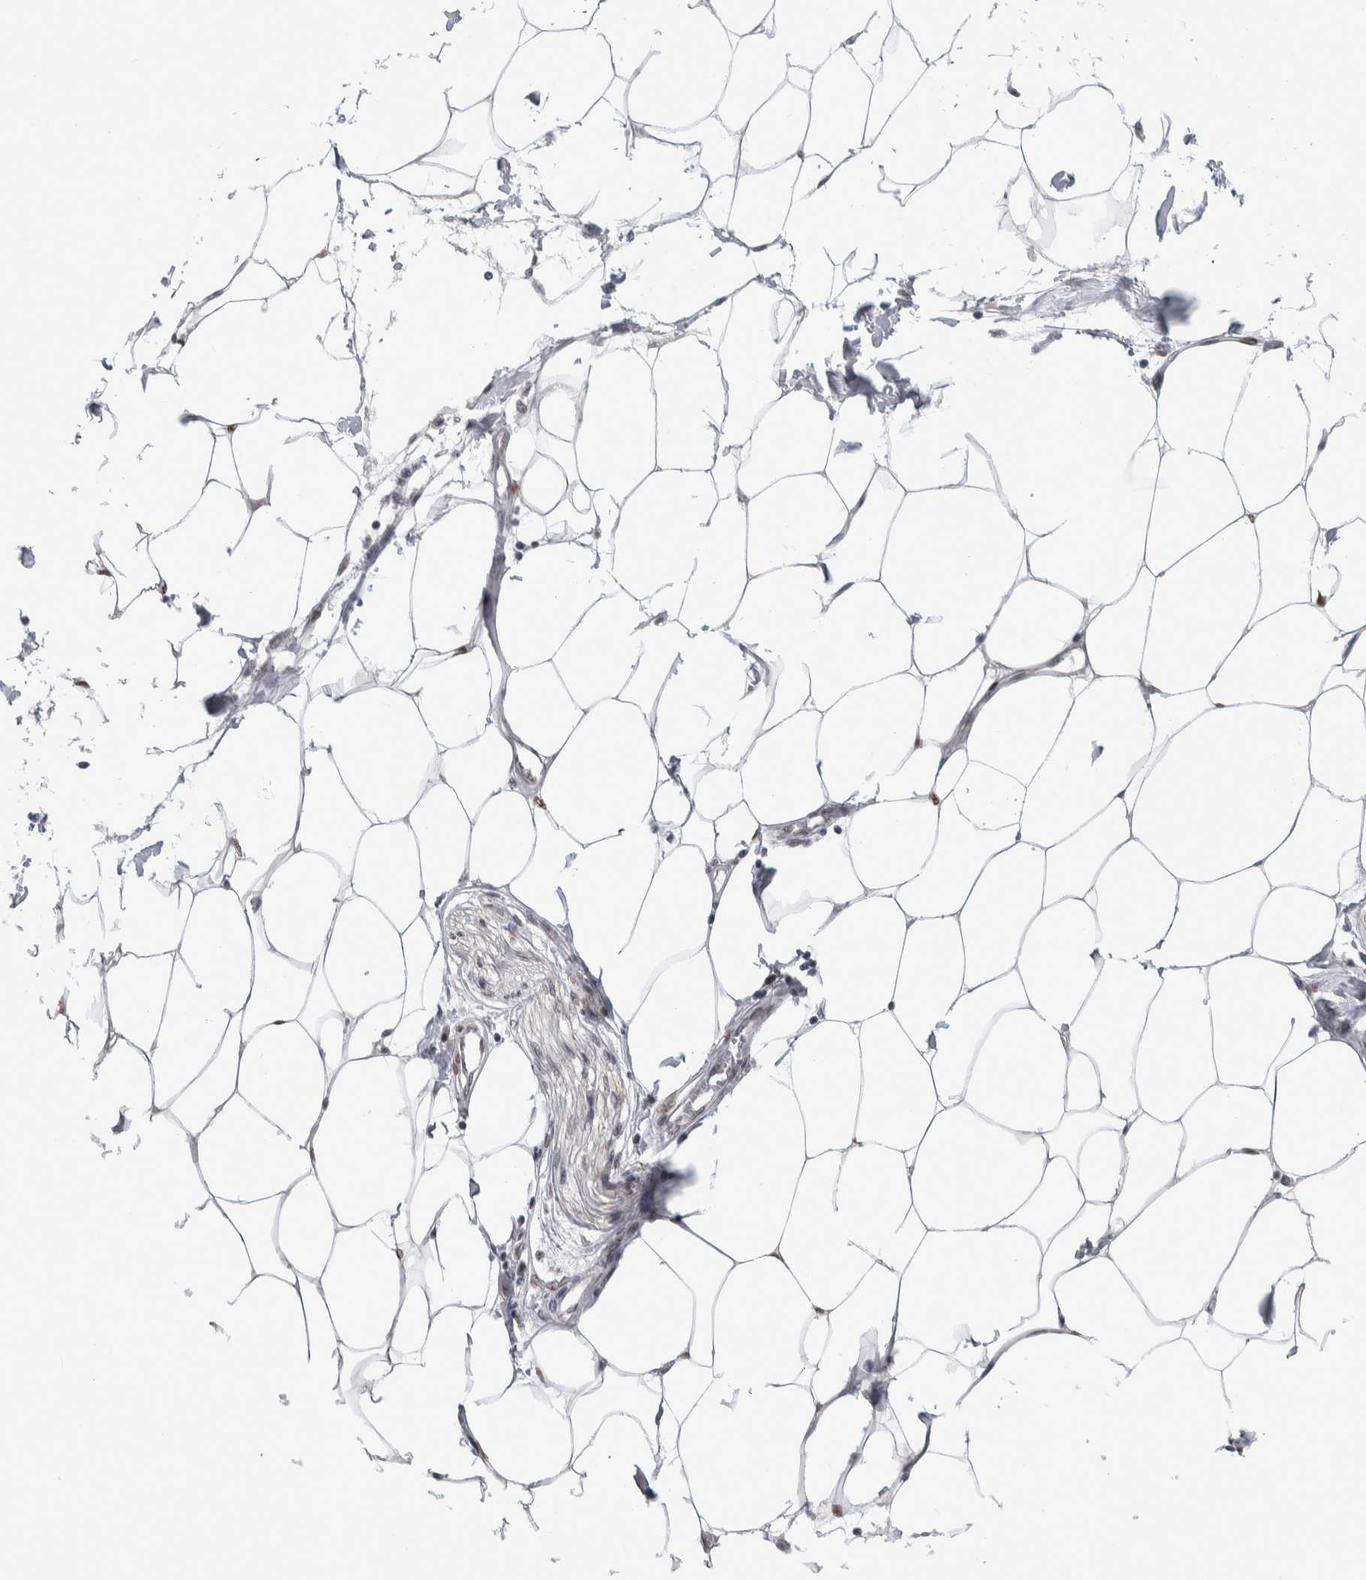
{"staining": {"intensity": "negative", "quantity": "none", "location": "none"}, "tissue": "adipose tissue", "cell_type": "Adipocytes", "image_type": "normal", "snomed": [{"axis": "morphology", "description": "Normal tissue, NOS"}, {"axis": "morphology", "description": "Adenocarcinoma, NOS"}, {"axis": "topography", "description": "Colon"}, {"axis": "topography", "description": "Peripheral nerve tissue"}], "caption": "IHC of benign adipose tissue demonstrates no staining in adipocytes.", "gene": "HEXIM2", "patient": {"sex": "male", "age": 14}}